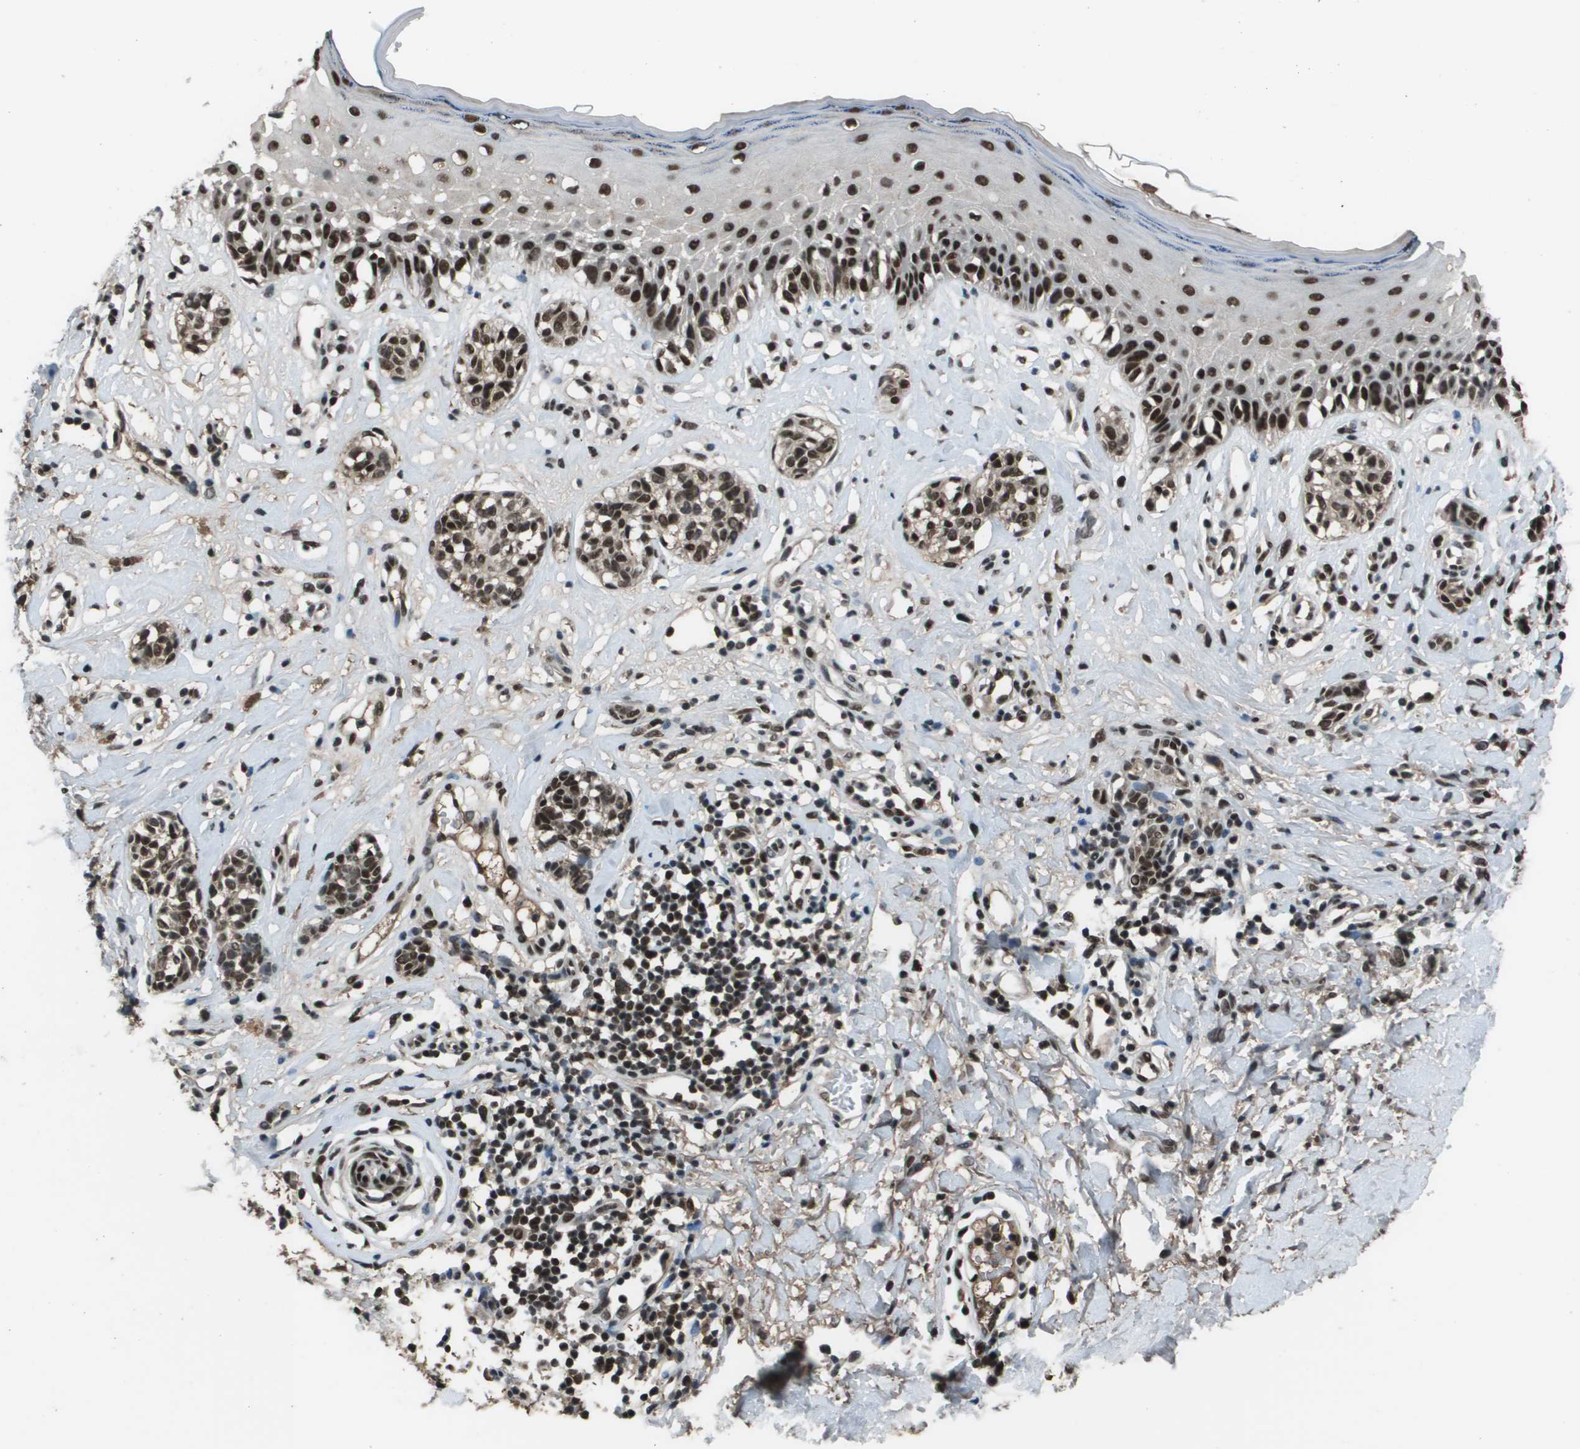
{"staining": {"intensity": "strong", "quantity": ">75%", "location": "nuclear"}, "tissue": "melanoma", "cell_type": "Tumor cells", "image_type": "cancer", "snomed": [{"axis": "morphology", "description": "Malignant melanoma, NOS"}, {"axis": "topography", "description": "Skin"}], "caption": "An immunohistochemistry (IHC) micrograph of tumor tissue is shown. Protein staining in brown shows strong nuclear positivity in melanoma within tumor cells.", "gene": "THRAP3", "patient": {"sex": "male", "age": 64}}